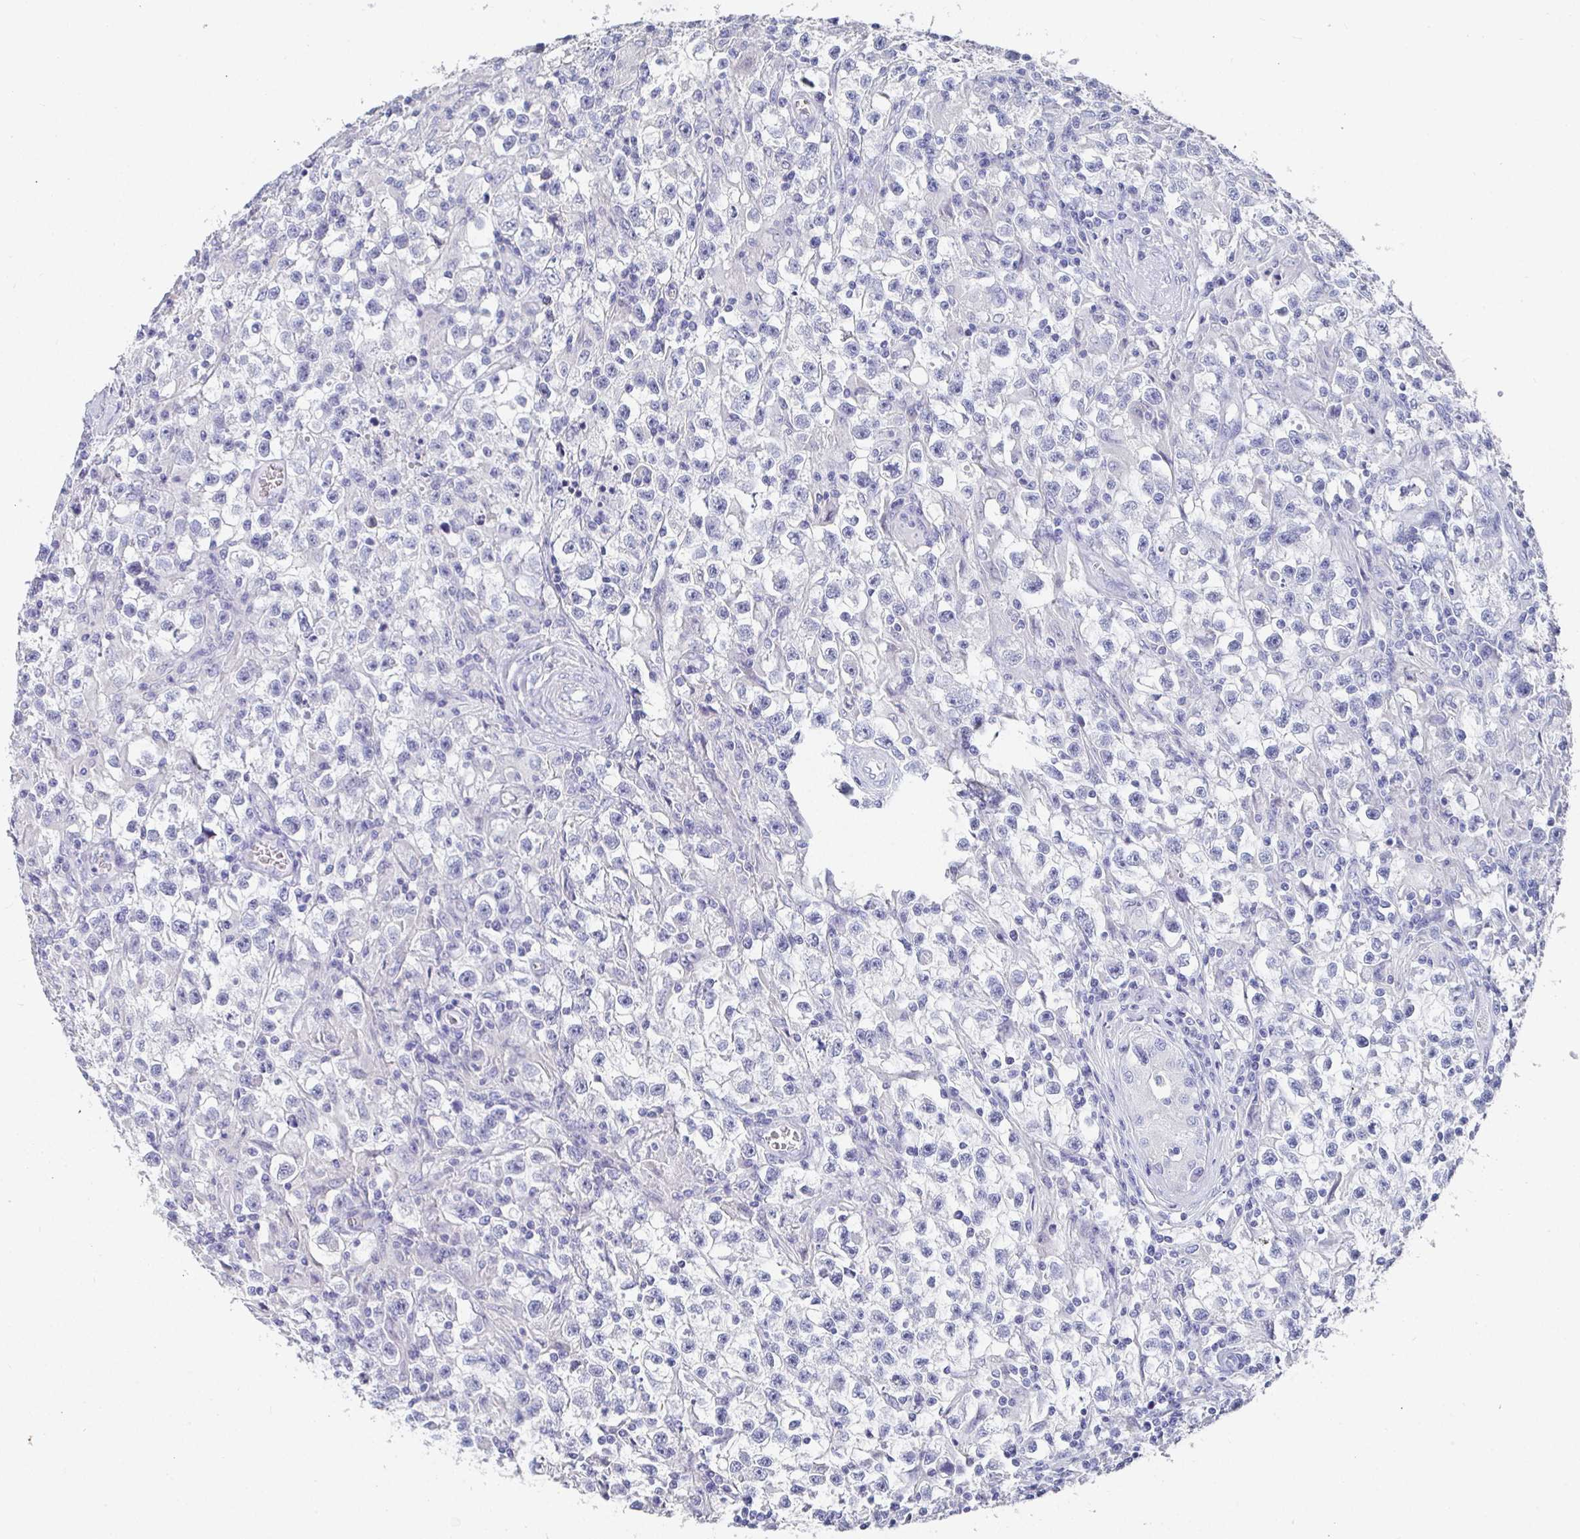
{"staining": {"intensity": "negative", "quantity": "none", "location": "none"}, "tissue": "testis cancer", "cell_type": "Tumor cells", "image_type": "cancer", "snomed": [{"axis": "morphology", "description": "Seminoma, NOS"}, {"axis": "topography", "description": "Testis"}], "caption": "Immunohistochemistry micrograph of human testis seminoma stained for a protein (brown), which displays no expression in tumor cells. The staining is performed using DAB brown chromogen with nuclei counter-stained in using hematoxylin.", "gene": "GRIA1", "patient": {"sex": "male", "age": 31}}